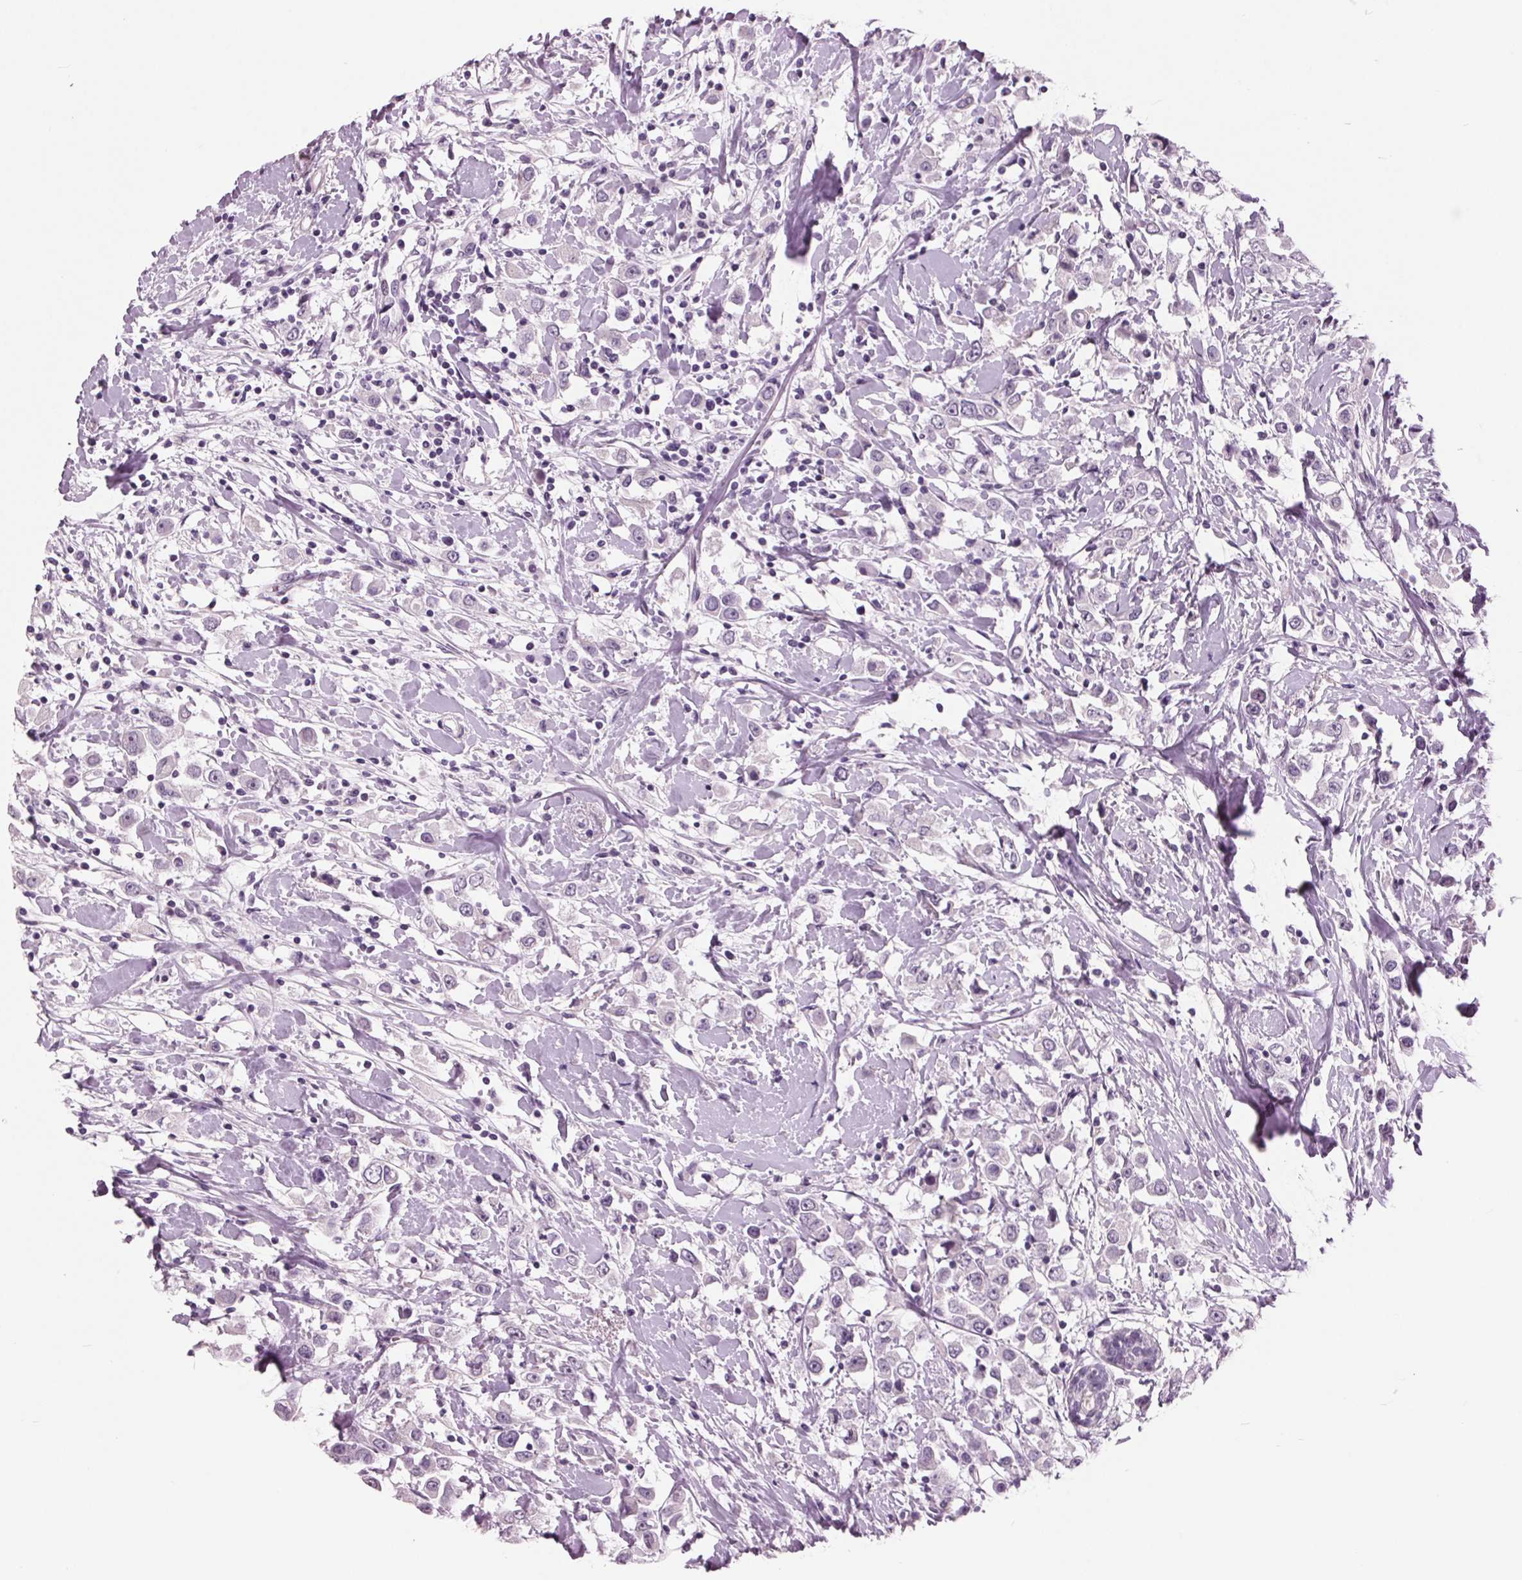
{"staining": {"intensity": "negative", "quantity": "none", "location": "none"}, "tissue": "breast cancer", "cell_type": "Tumor cells", "image_type": "cancer", "snomed": [{"axis": "morphology", "description": "Duct carcinoma"}, {"axis": "topography", "description": "Breast"}], "caption": "DAB immunohistochemical staining of breast cancer (intraductal carcinoma) demonstrates no significant expression in tumor cells.", "gene": "AMBP", "patient": {"sex": "female", "age": 61}}